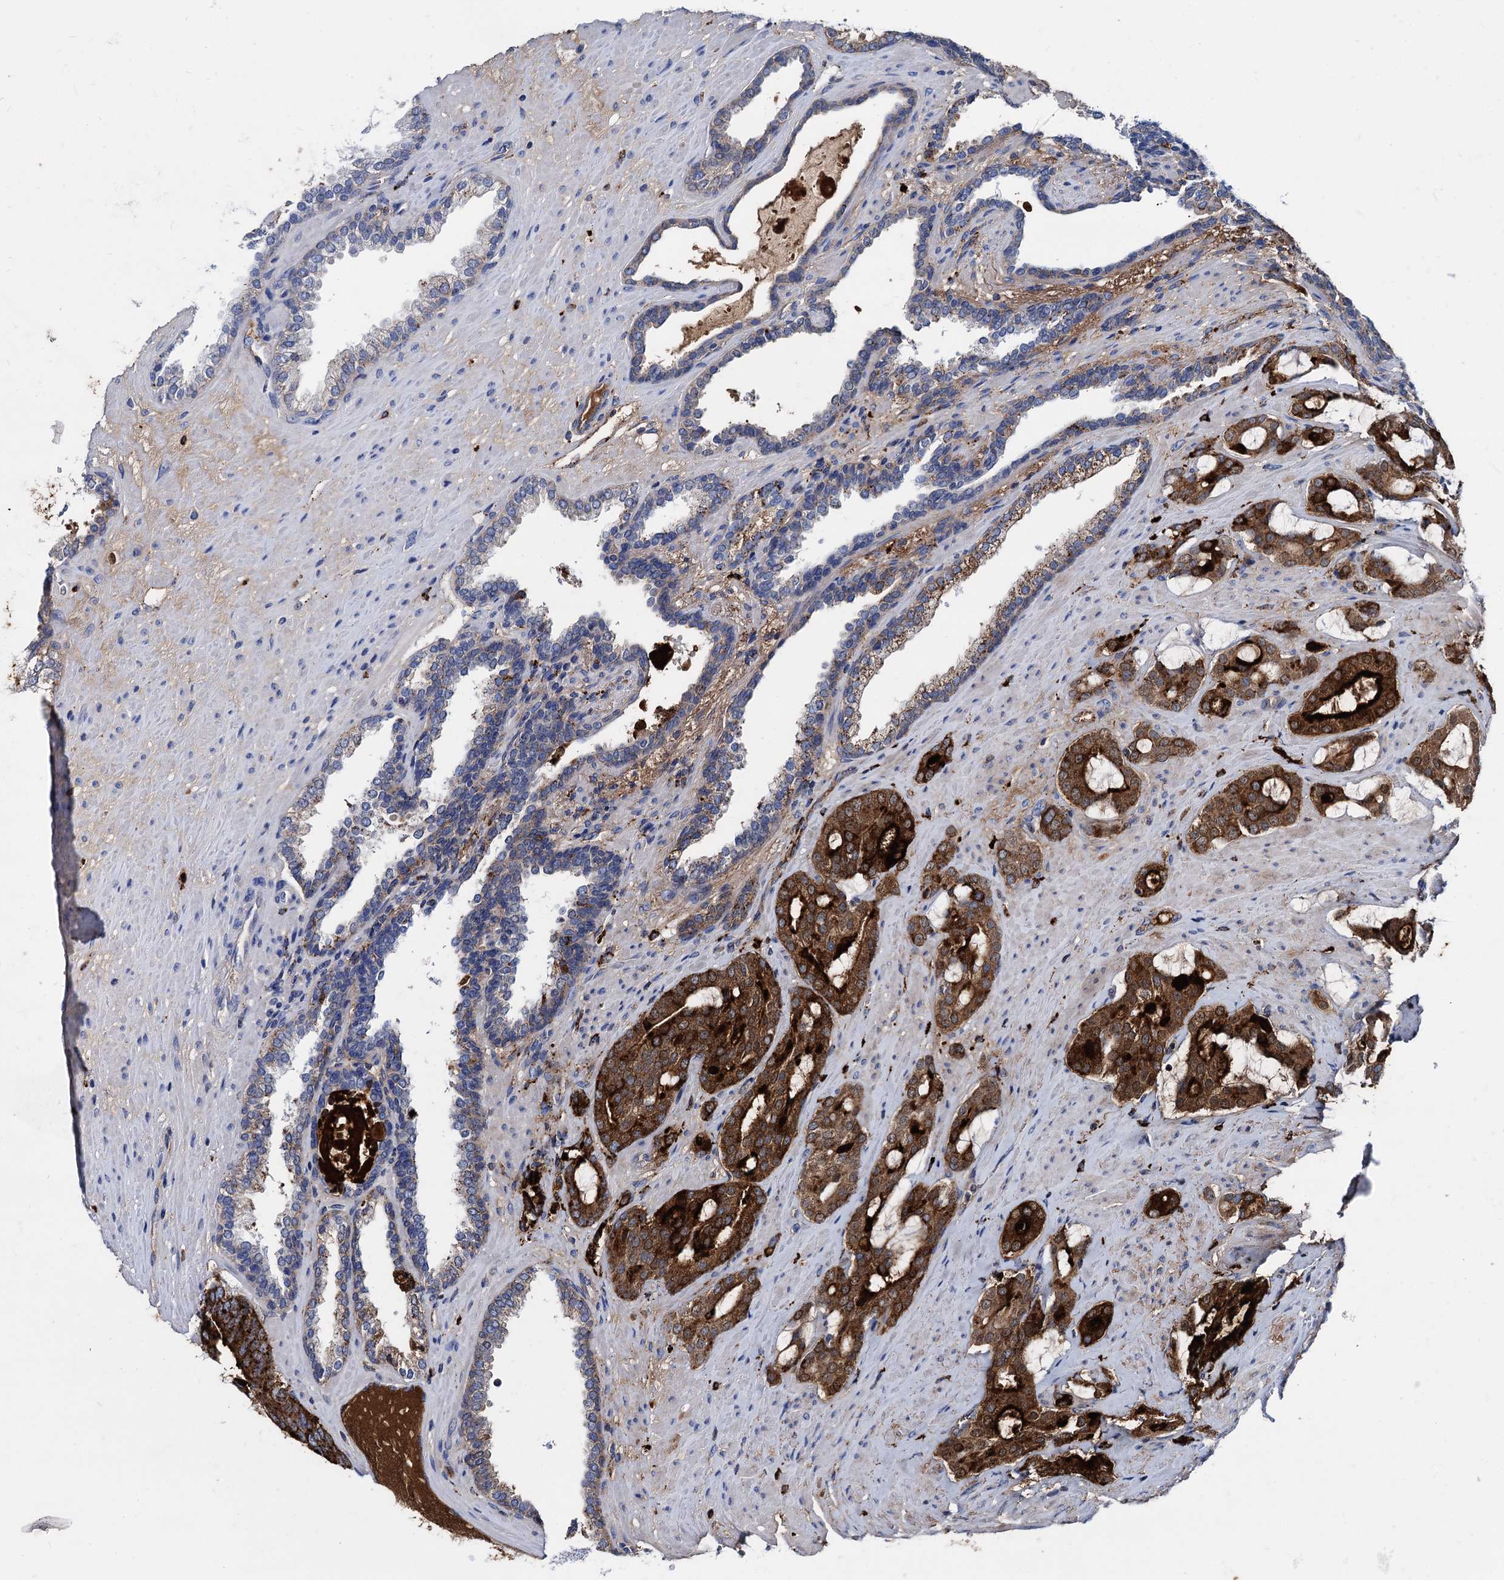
{"staining": {"intensity": "strong", "quantity": ">75%", "location": "cytoplasmic/membranous"}, "tissue": "prostate cancer", "cell_type": "Tumor cells", "image_type": "cancer", "snomed": [{"axis": "morphology", "description": "Adenocarcinoma, High grade"}, {"axis": "topography", "description": "Prostate"}], "caption": "There is high levels of strong cytoplasmic/membranous staining in tumor cells of prostate adenocarcinoma (high-grade), as demonstrated by immunohistochemical staining (brown color).", "gene": "APOD", "patient": {"sex": "male", "age": 68}}